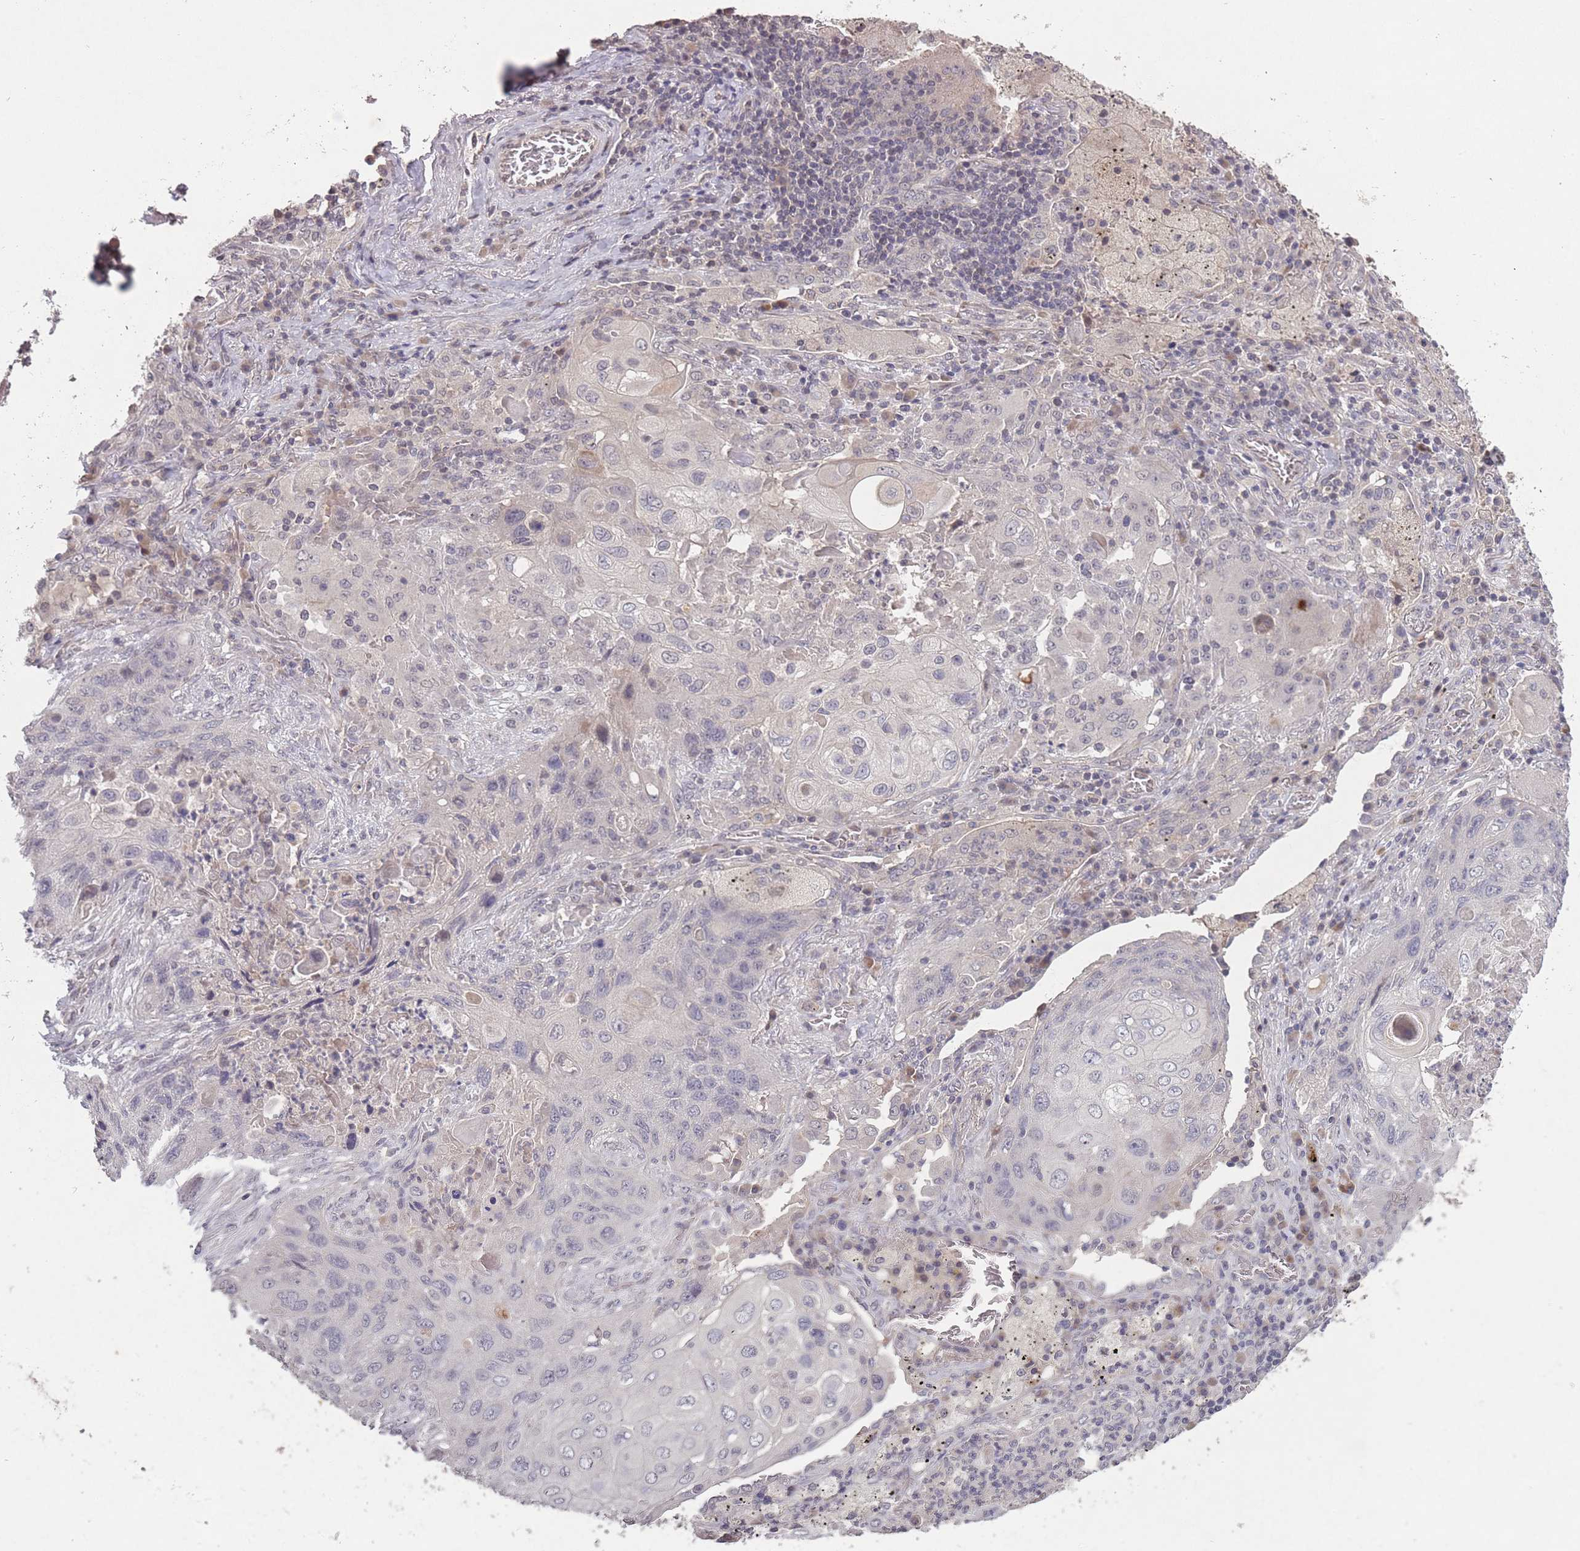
{"staining": {"intensity": "negative", "quantity": "none", "location": "none"}, "tissue": "lung cancer", "cell_type": "Tumor cells", "image_type": "cancer", "snomed": [{"axis": "morphology", "description": "Squamous cell carcinoma, NOS"}, {"axis": "topography", "description": "Lung"}], "caption": "Immunohistochemistry of human squamous cell carcinoma (lung) demonstrates no expression in tumor cells. Nuclei are stained in blue.", "gene": "ADCYAP1R1", "patient": {"sex": "female", "age": 63}}